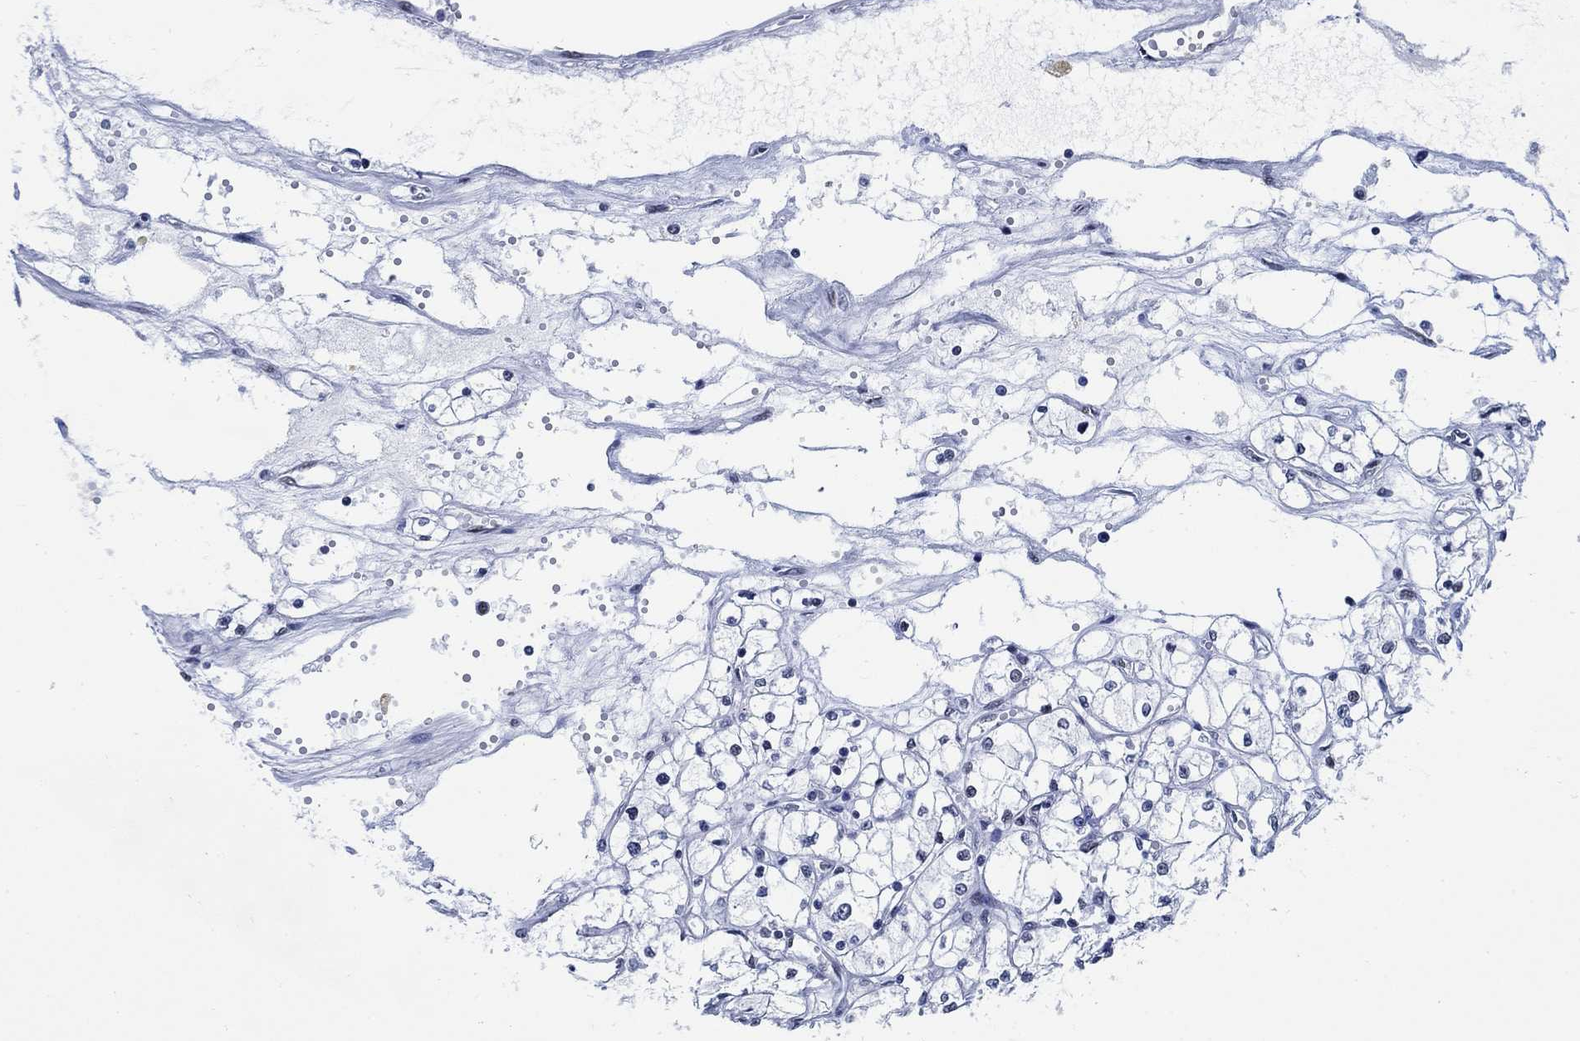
{"staining": {"intensity": "negative", "quantity": "none", "location": "none"}, "tissue": "renal cancer", "cell_type": "Tumor cells", "image_type": "cancer", "snomed": [{"axis": "morphology", "description": "Adenocarcinoma, NOS"}, {"axis": "topography", "description": "Kidney"}], "caption": "The histopathology image reveals no significant expression in tumor cells of renal cancer.", "gene": "DLK1", "patient": {"sex": "male", "age": 67}}